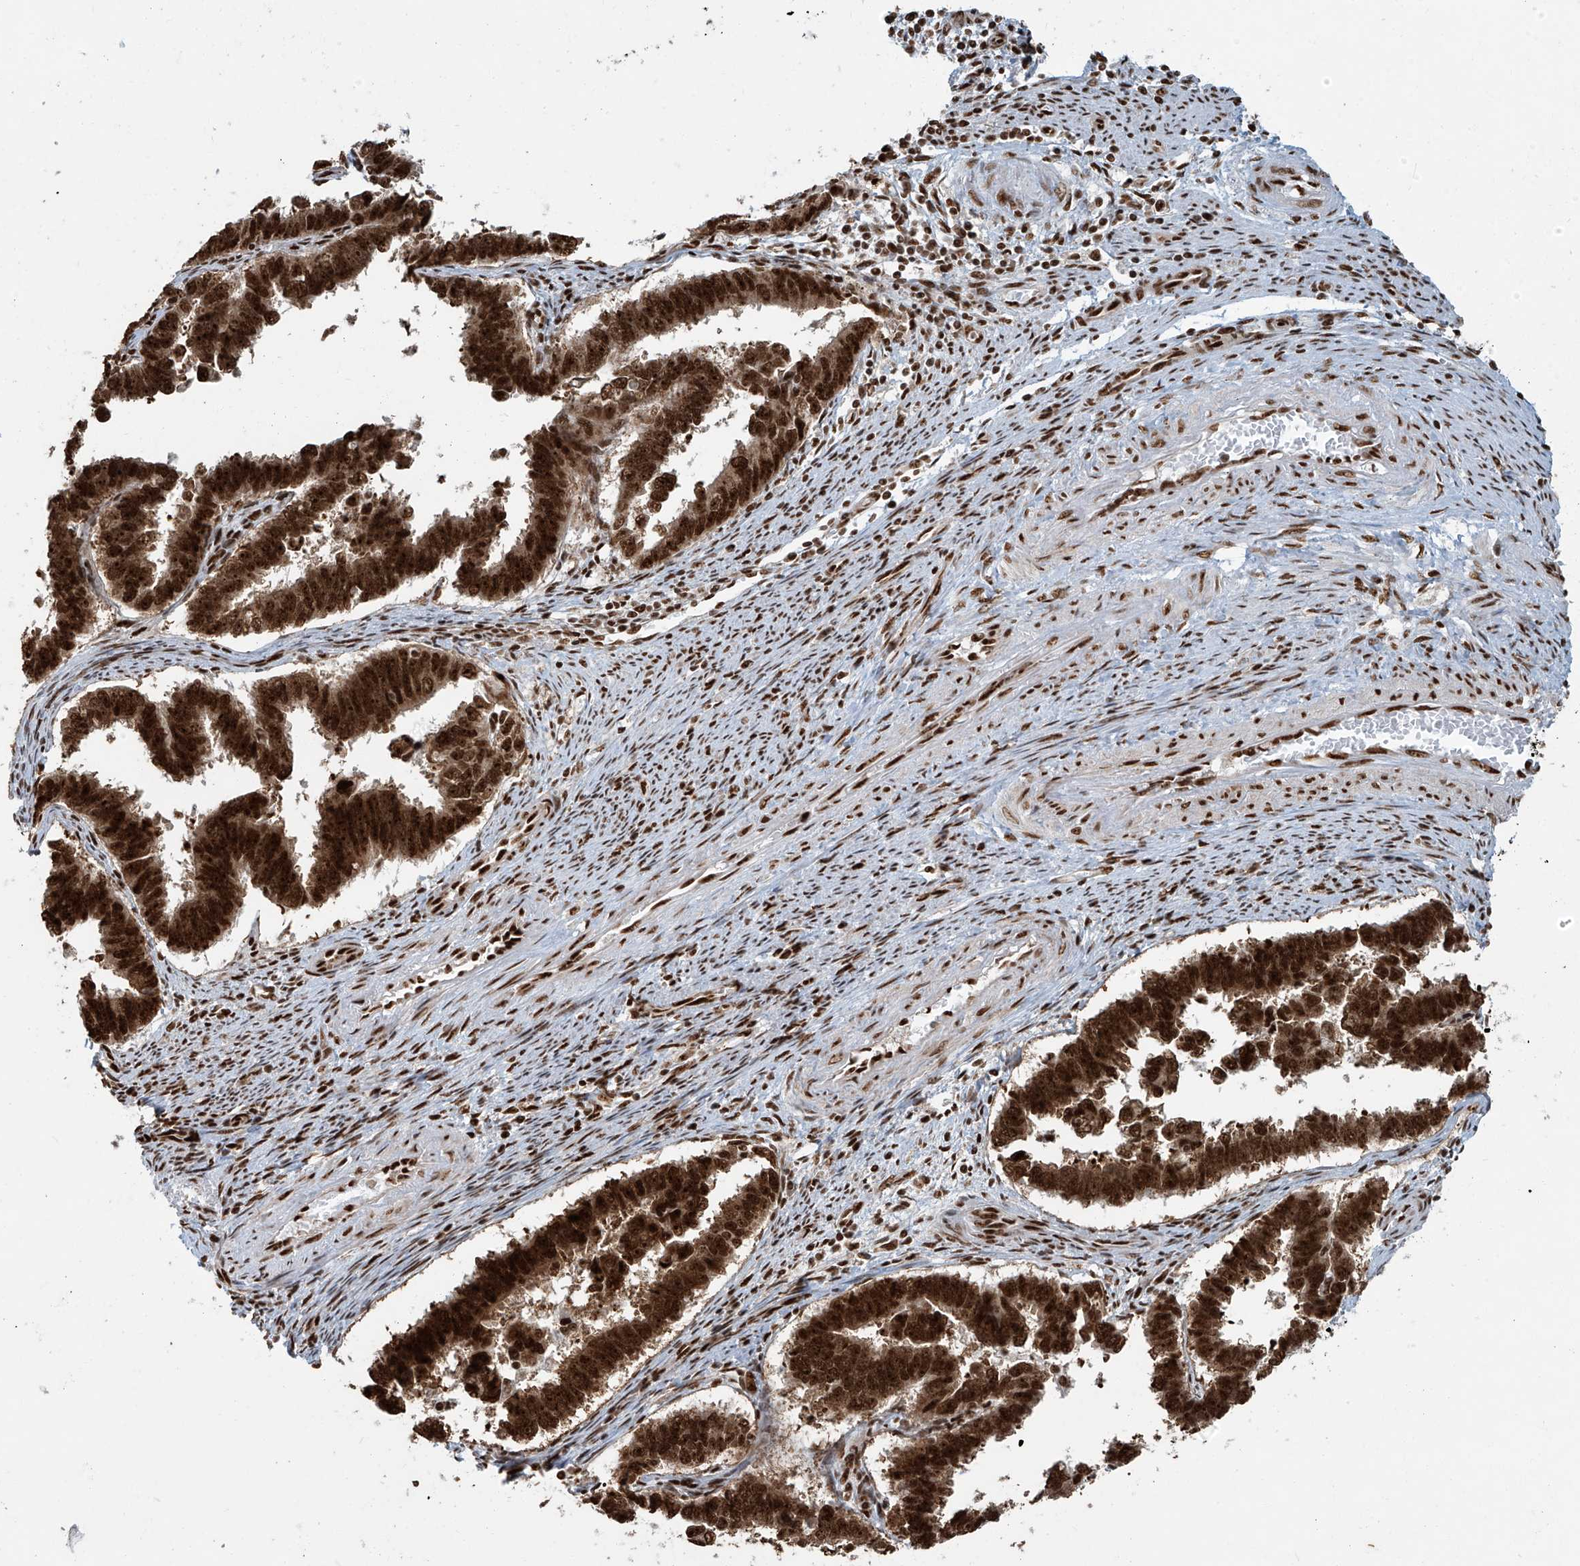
{"staining": {"intensity": "strong", "quantity": ">75%", "location": "cytoplasmic/membranous,nuclear"}, "tissue": "endometrial cancer", "cell_type": "Tumor cells", "image_type": "cancer", "snomed": [{"axis": "morphology", "description": "Adenocarcinoma, NOS"}, {"axis": "topography", "description": "Endometrium"}], "caption": "About >75% of tumor cells in human endometrial cancer (adenocarcinoma) reveal strong cytoplasmic/membranous and nuclear protein expression as visualized by brown immunohistochemical staining.", "gene": "FAM193B", "patient": {"sex": "female", "age": 75}}